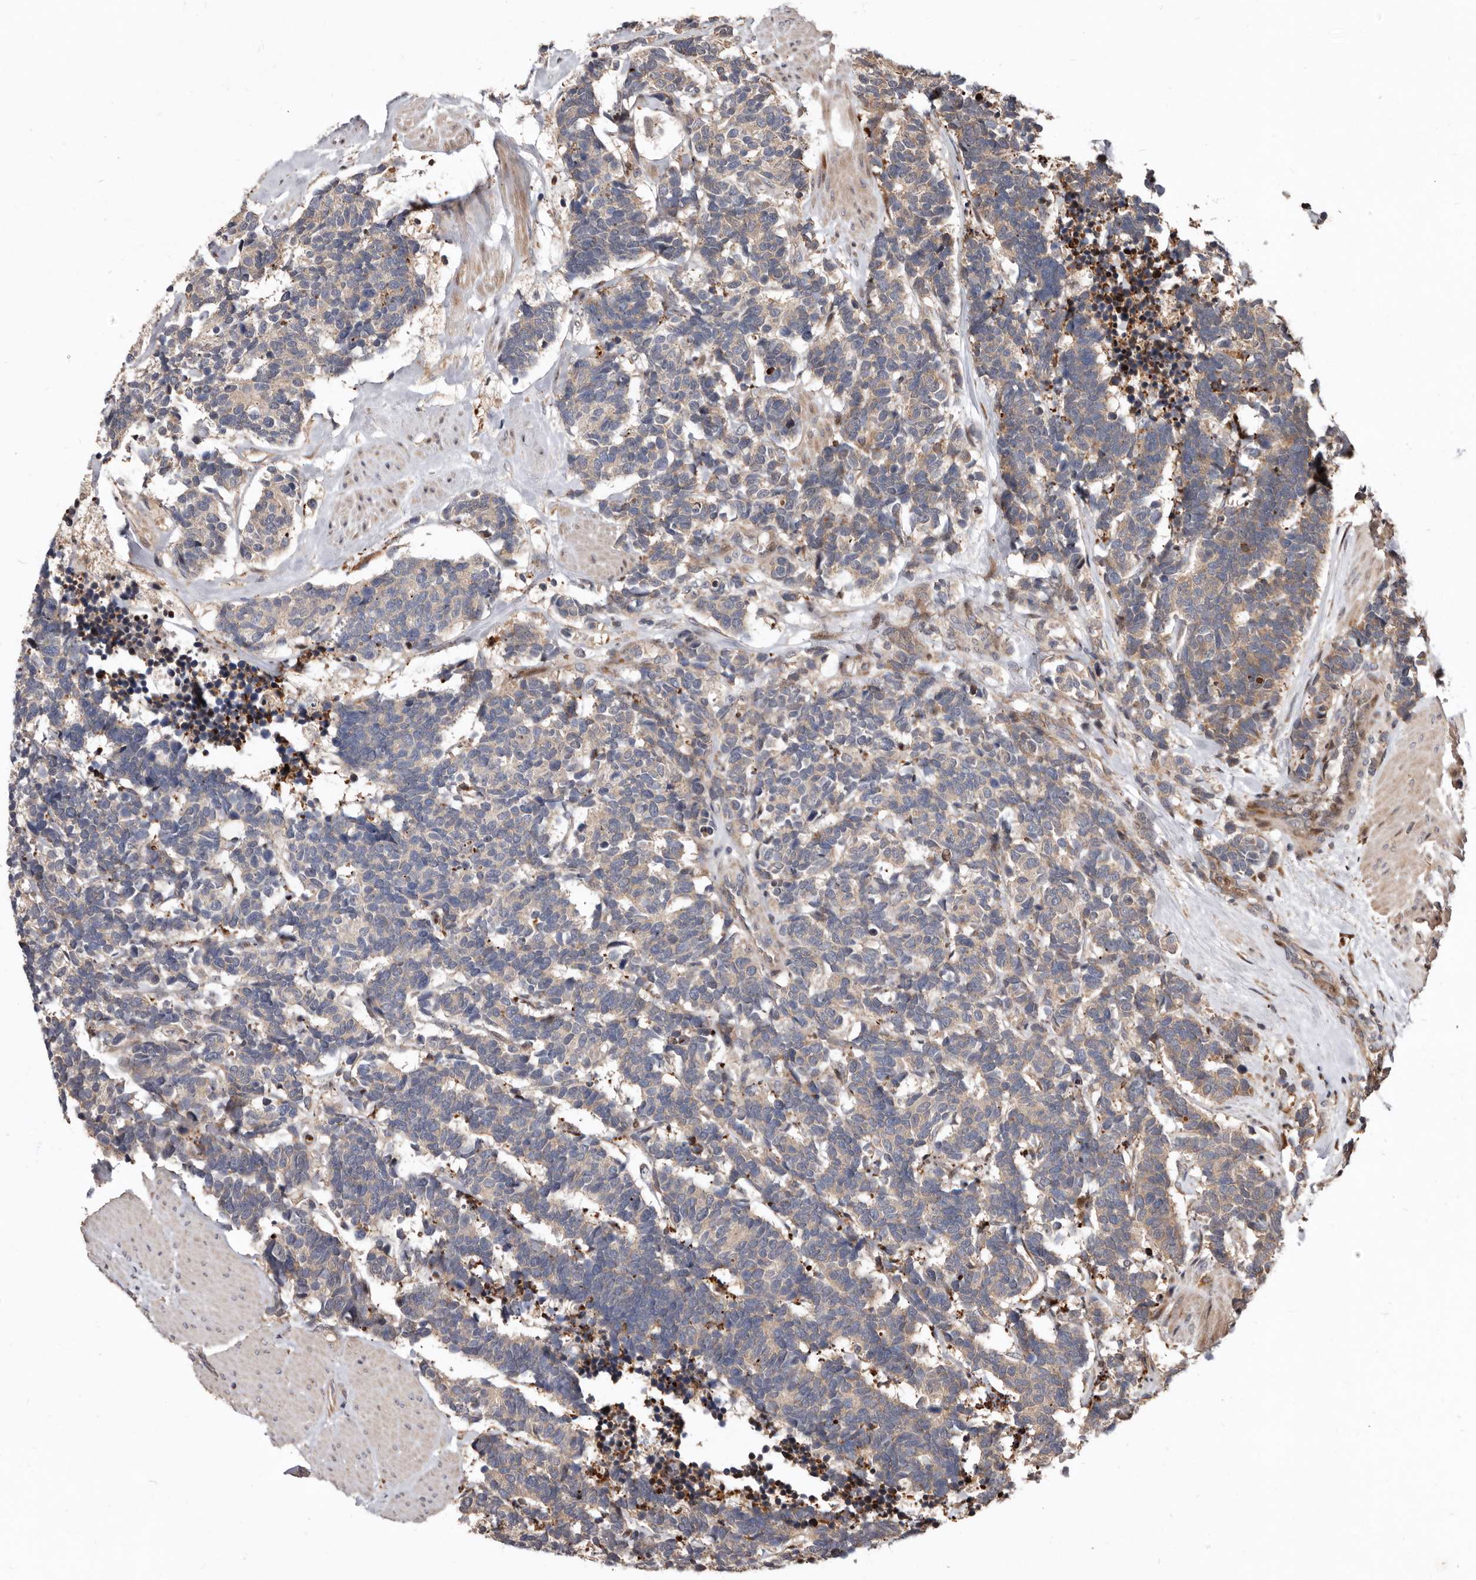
{"staining": {"intensity": "weak", "quantity": "<25%", "location": "cytoplasmic/membranous"}, "tissue": "carcinoid", "cell_type": "Tumor cells", "image_type": "cancer", "snomed": [{"axis": "morphology", "description": "Carcinoma, NOS"}, {"axis": "morphology", "description": "Carcinoid, malignant, NOS"}, {"axis": "topography", "description": "Urinary bladder"}], "caption": "Protein analysis of carcinoid reveals no significant expression in tumor cells.", "gene": "WEE2", "patient": {"sex": "male", "age": 57}}